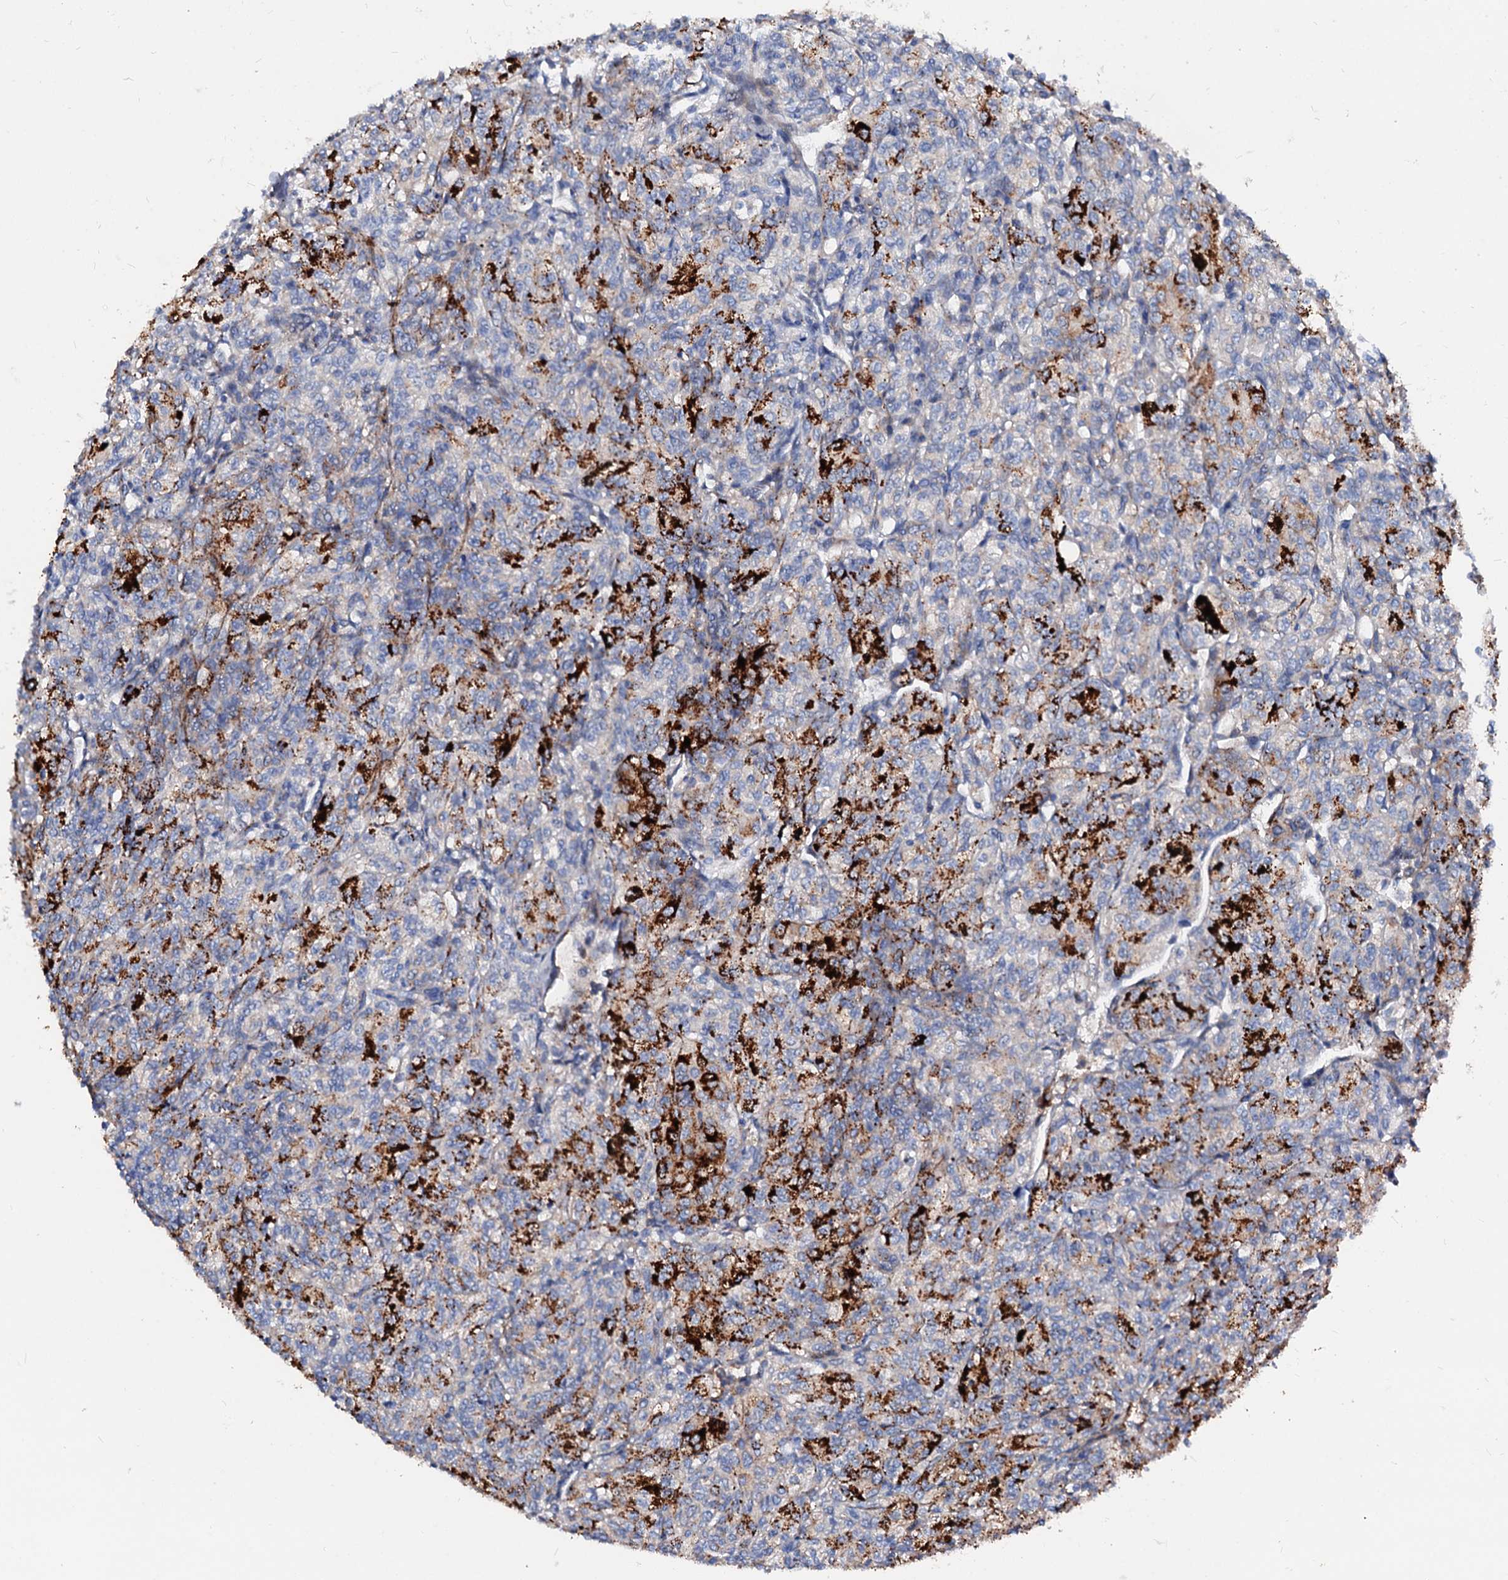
{"staining": {"intensity": "strong", "quantity": "<25%", "location": "cytoplasmic/membranous"}, "tissue": "renal cancer", "cell_type": "Tumor cells", "image_type": "cancer", "snomed": [{"axis": "morphology", "description": "Adenocarcinoma, NOS"}, {"axis": "topography", "description": "Kidney"}], "caption": "A high-resolution image shows immunohistochemistry (IHC) staining of adenocarcinoma (renal), which shows strong cytoplasmic/membranous positivity in approximately <25% of tumor cells. (IHC, brightfield microscopy, high magnification).", "gene": "SLC10A7", "patient": {"sex": "male", "age": 77}}